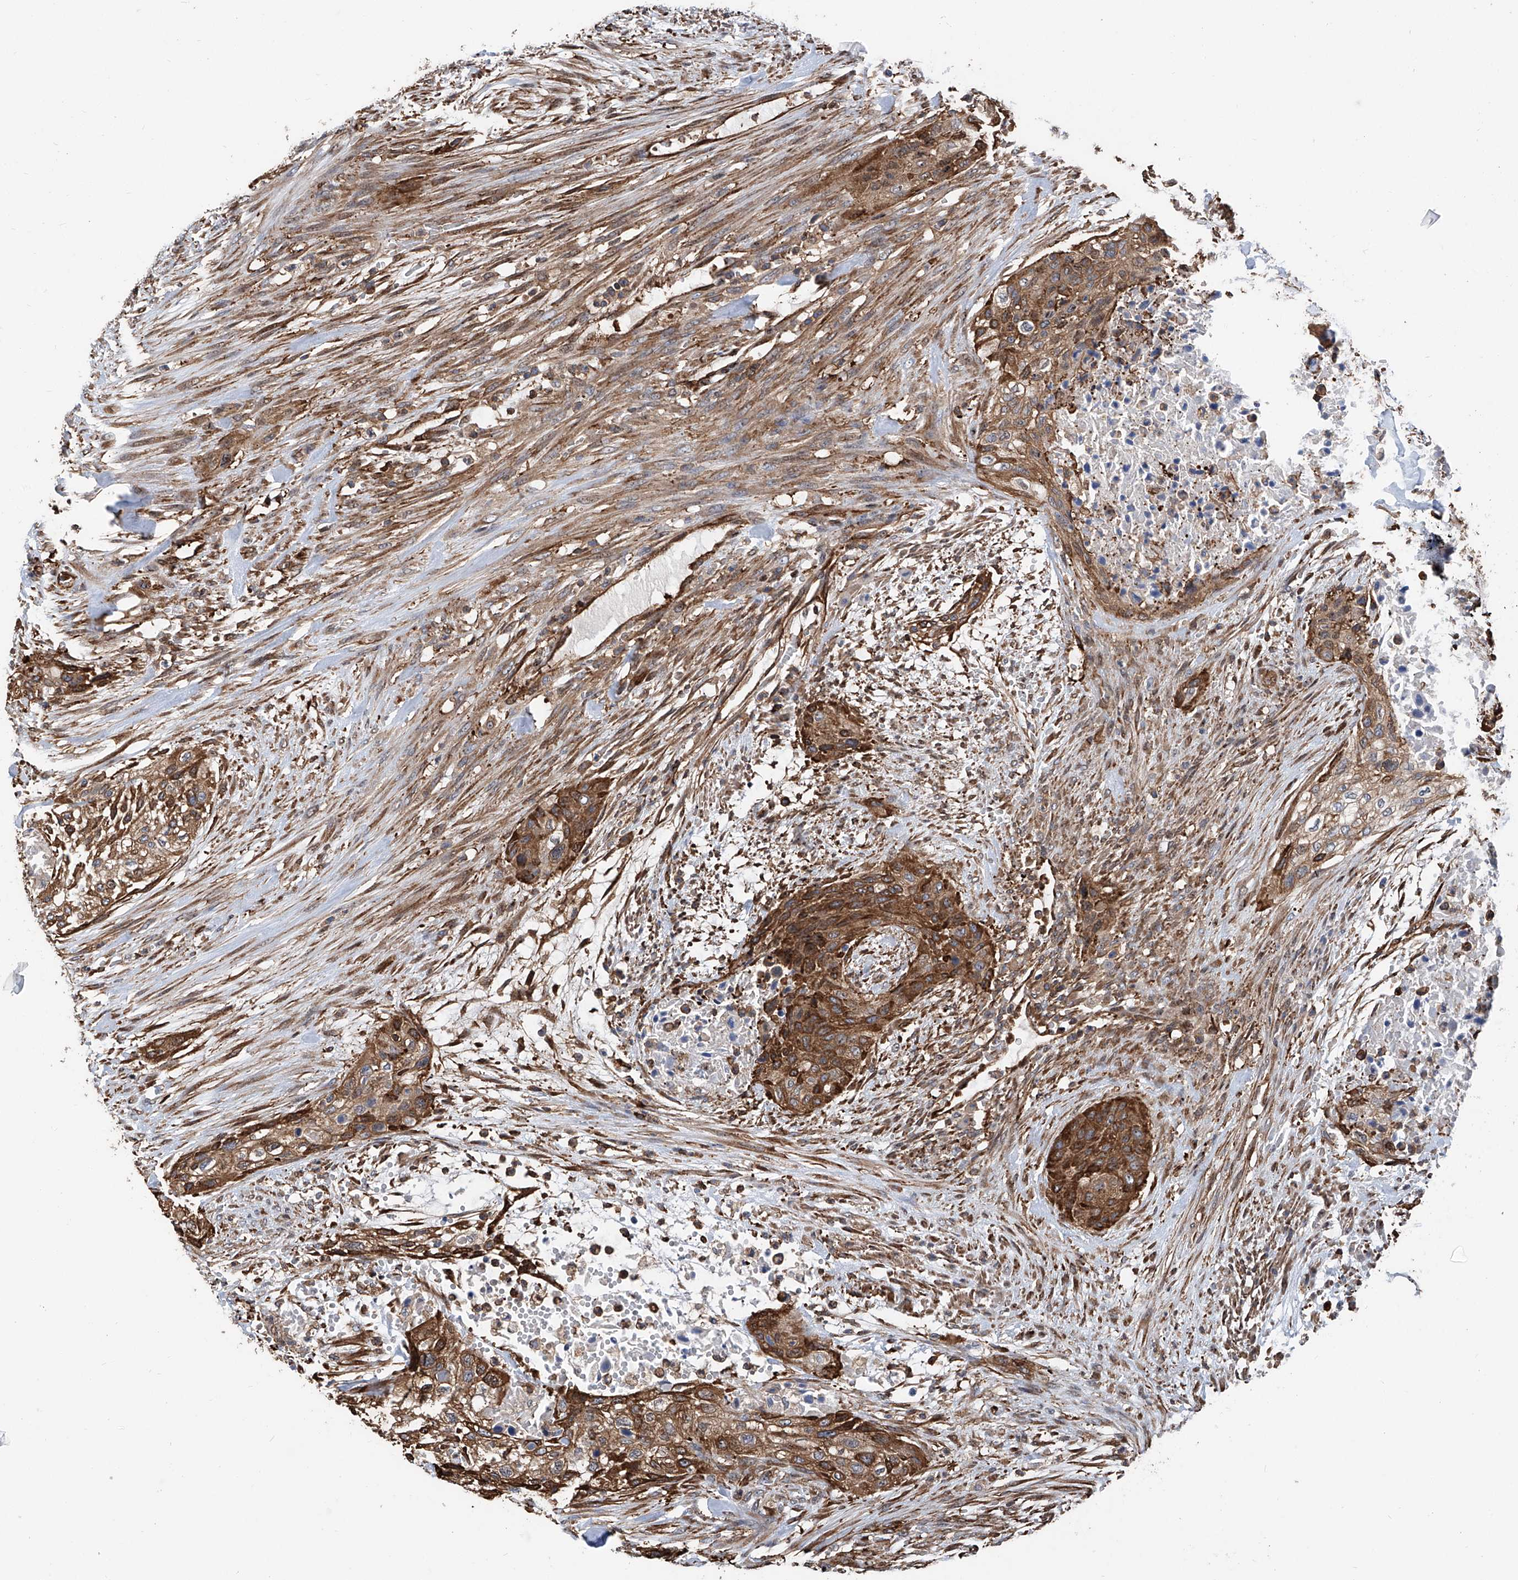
{"staining": {"intensity": "moderate", "quantity": ">75%", "location": "cytoplasmic/membranous,nuclear"}, "tissue": "urothelial cancer", "cell_type": "Tumor cells", "image_type": "cancer", "snomed": [{"axis": "morphology", "description": "Urothelial carcinoma, High grade"}, {"axis": "topography", "description": "Urinary bladder"}], "caption": "DAB (3,3'-diaminobenzidine) immunohistochemical staining of urothelial carcinoma (high-grade) shows moderate cytoplasmic/membranous and nuclear protein expression in approximately >75% of tumor cells.", "gene": "ZNF484", "patient": {"sex": "male", "age": 35}}